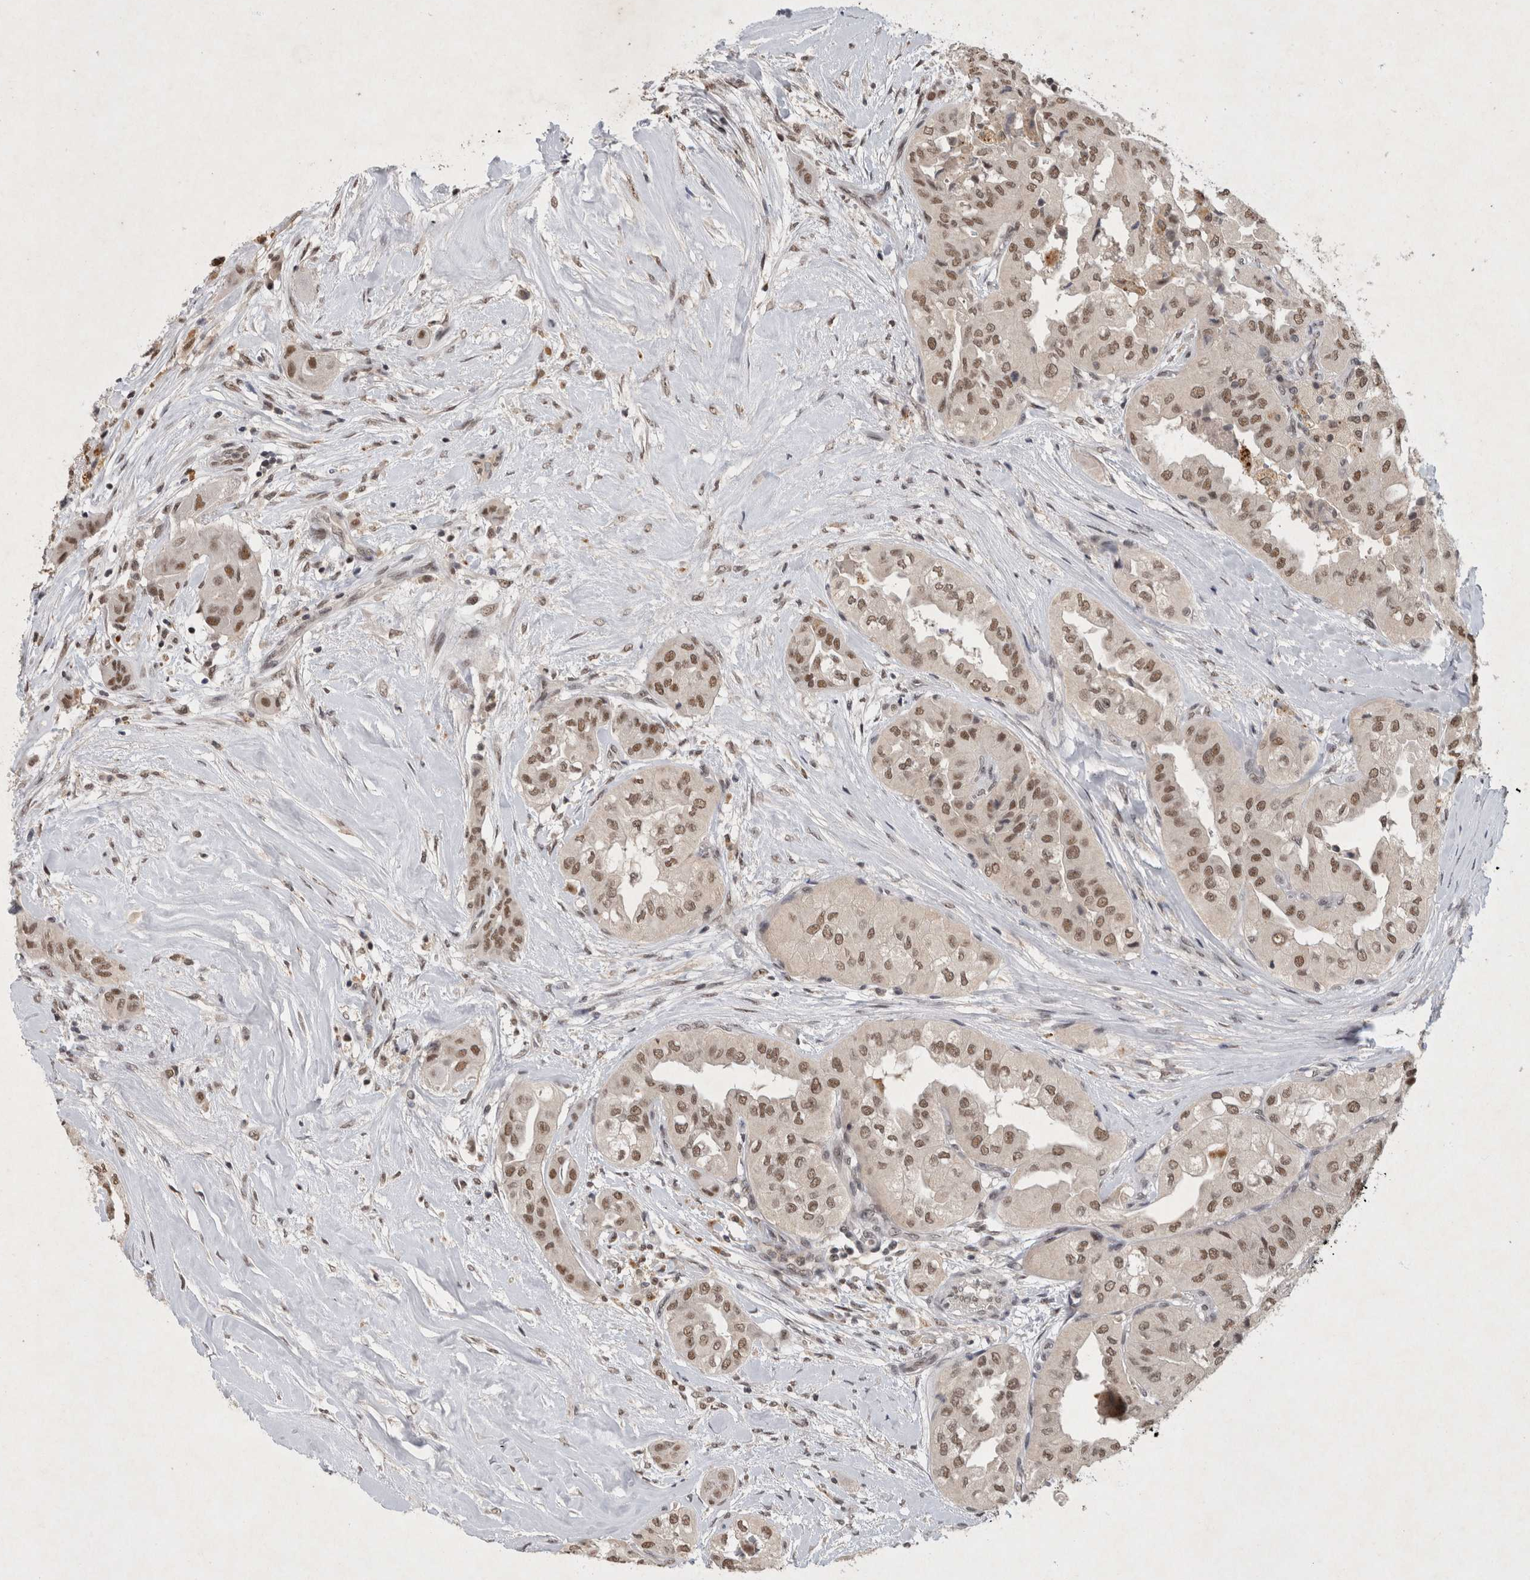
{"staining": {"intensity": "strong", "quantity": ">75%", "location": "nuclear"}, "tissue": "thyroid cancer", "cell_type": "Tumor cells", "image_type": "cancer", "snomed": [{"axis": "morphology", "description": "Papillary adenocarcinoma, NOS"}, {"axis": "topography", "description": "Thyroid gland"}], "caption": "A histopathology image of thyroid cancer stained for a protein displays strong nuclear brown staining in tumor cells. Immunohistochemistry stains the protein in brown and the nuclei are stained blue.", "gene": "XRCC5", "patient": {"sex": "female", "age": 59}}